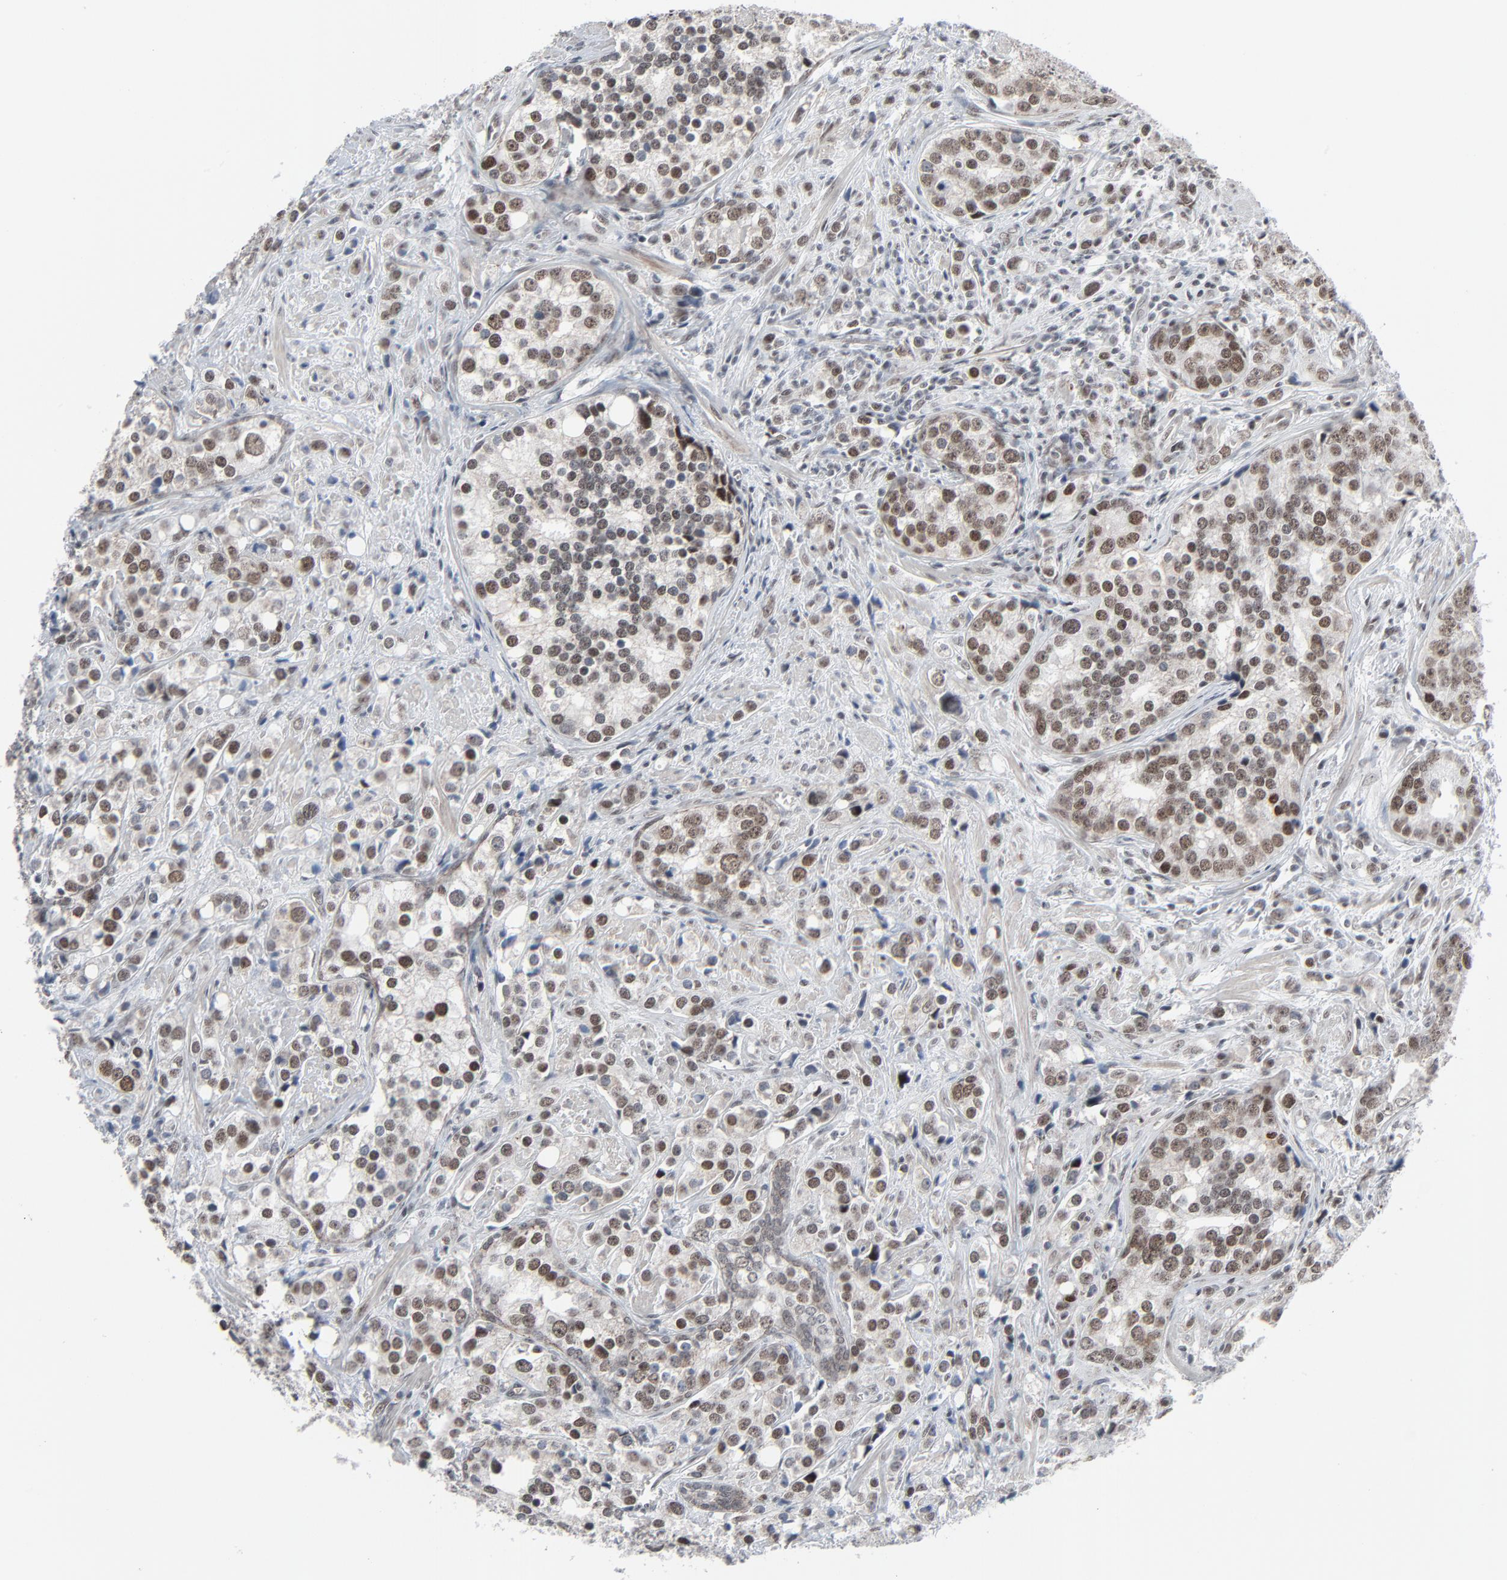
{"staining": {"intensity": "moderate", "quantity": "25%-75%", "location": "nuclear"}, "tissue": "prostate cancer", "cell_type": "Tumor cells", "image_type": "cancer", "snomed": [{"axis": "morphology", "description": "Adenocarcinoma, High grade"}, {"axis": "topography", "description": "Prostate"}], "caption": "A brown stain highlights moderate nuclear positivity of a protein in high-grade adenocarcinoma (prostate) tumor cells.", "gene": "FBXO28", "patient": {"sex": "male", "age": 71}}